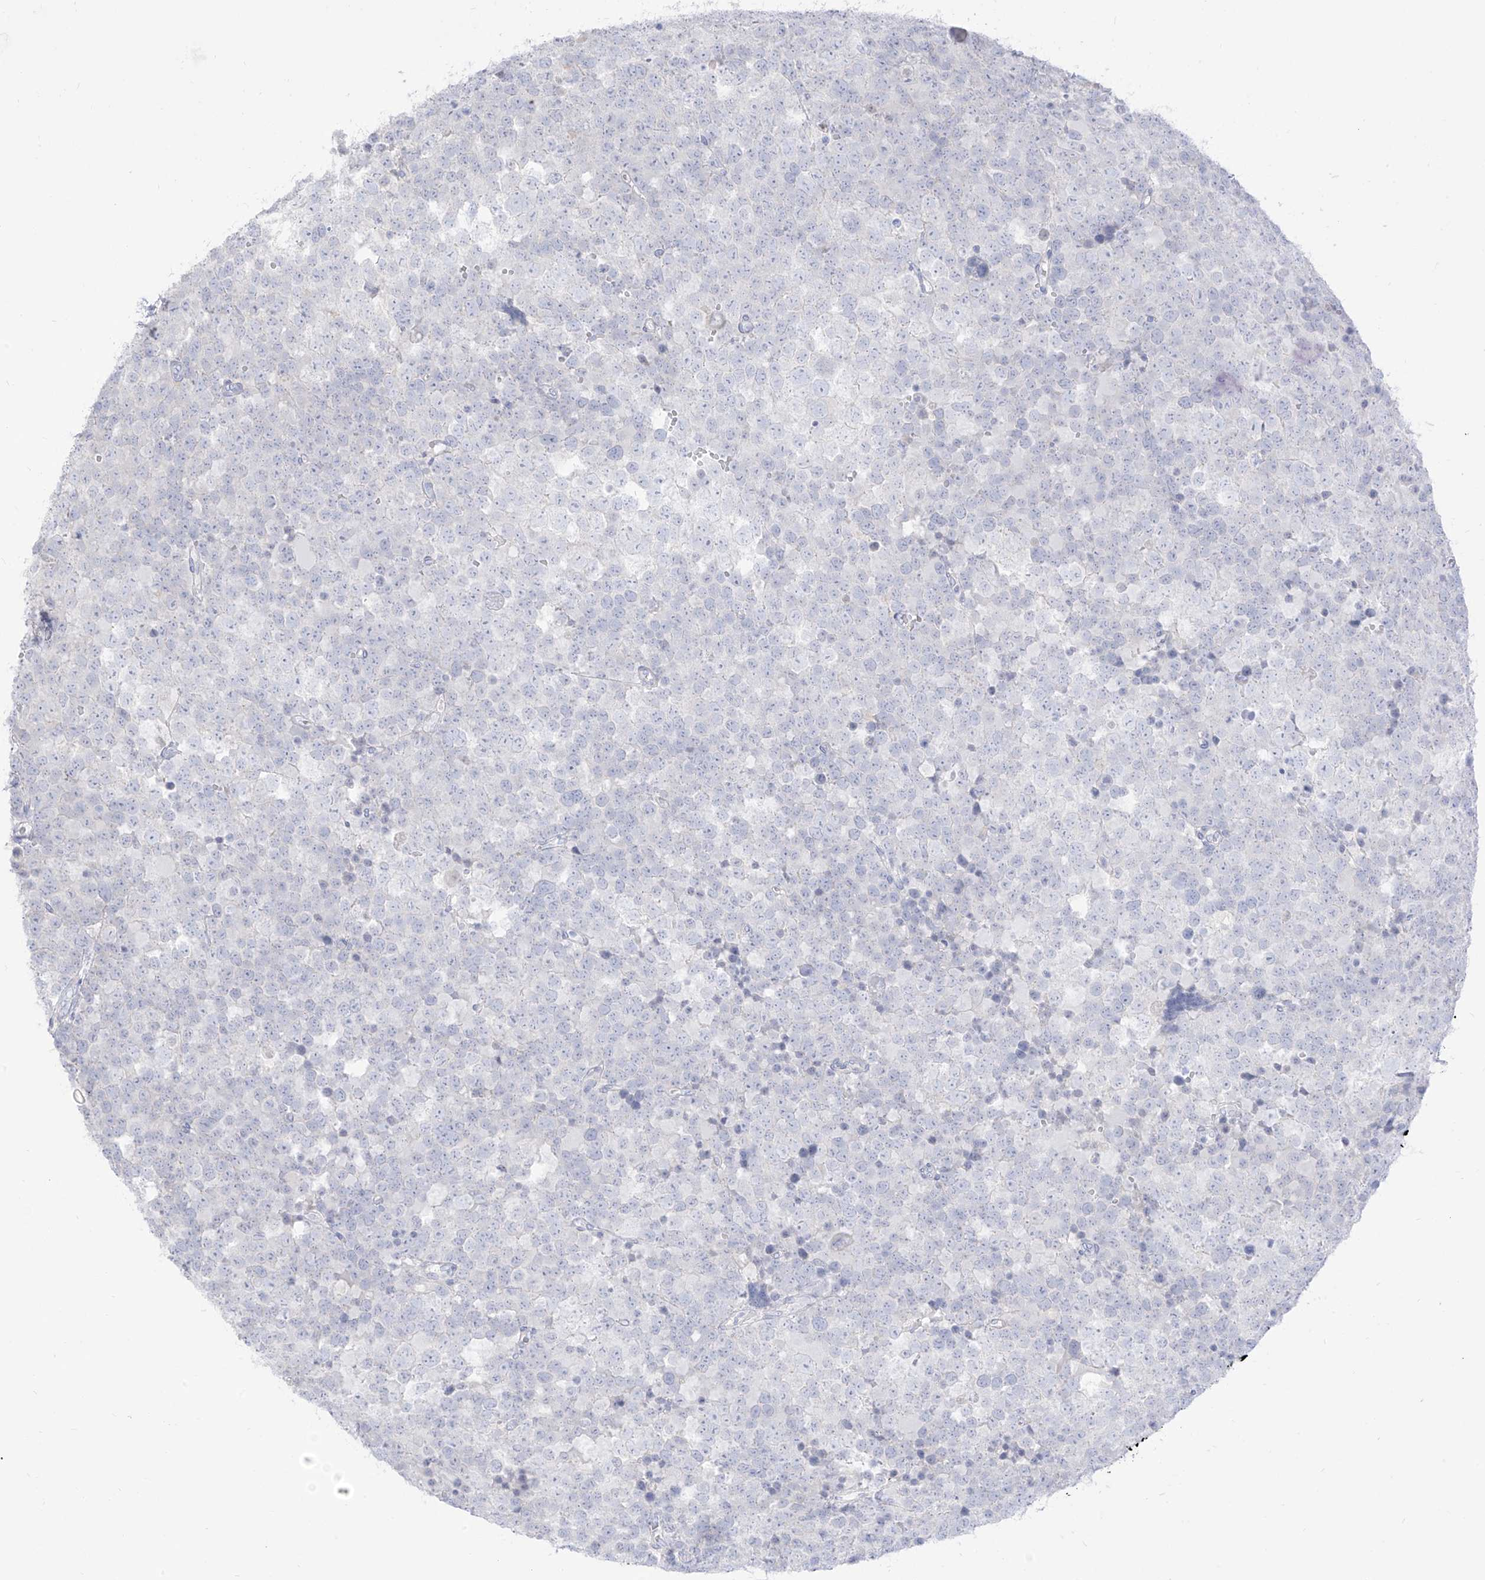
{"staining": {"intensity": "negative", "quantity": "none", "location": "none"}, "tissue": "testis cancer", "cell_type": "Tumor cells", "image_type": "cancer", "snomed": [{"axis": "morphology", "description": "Seminoma, NOS"}, {"axis": "topography", "description": "Testis"}], "caption": "DAB (3,3'-diaminobenzidine) immunohistochemical staining of human testis seminoma displays no significant positivity in tumor cells.", "gene": "ARHGEF40", "patient": {"sex": "male", "age": 71}}